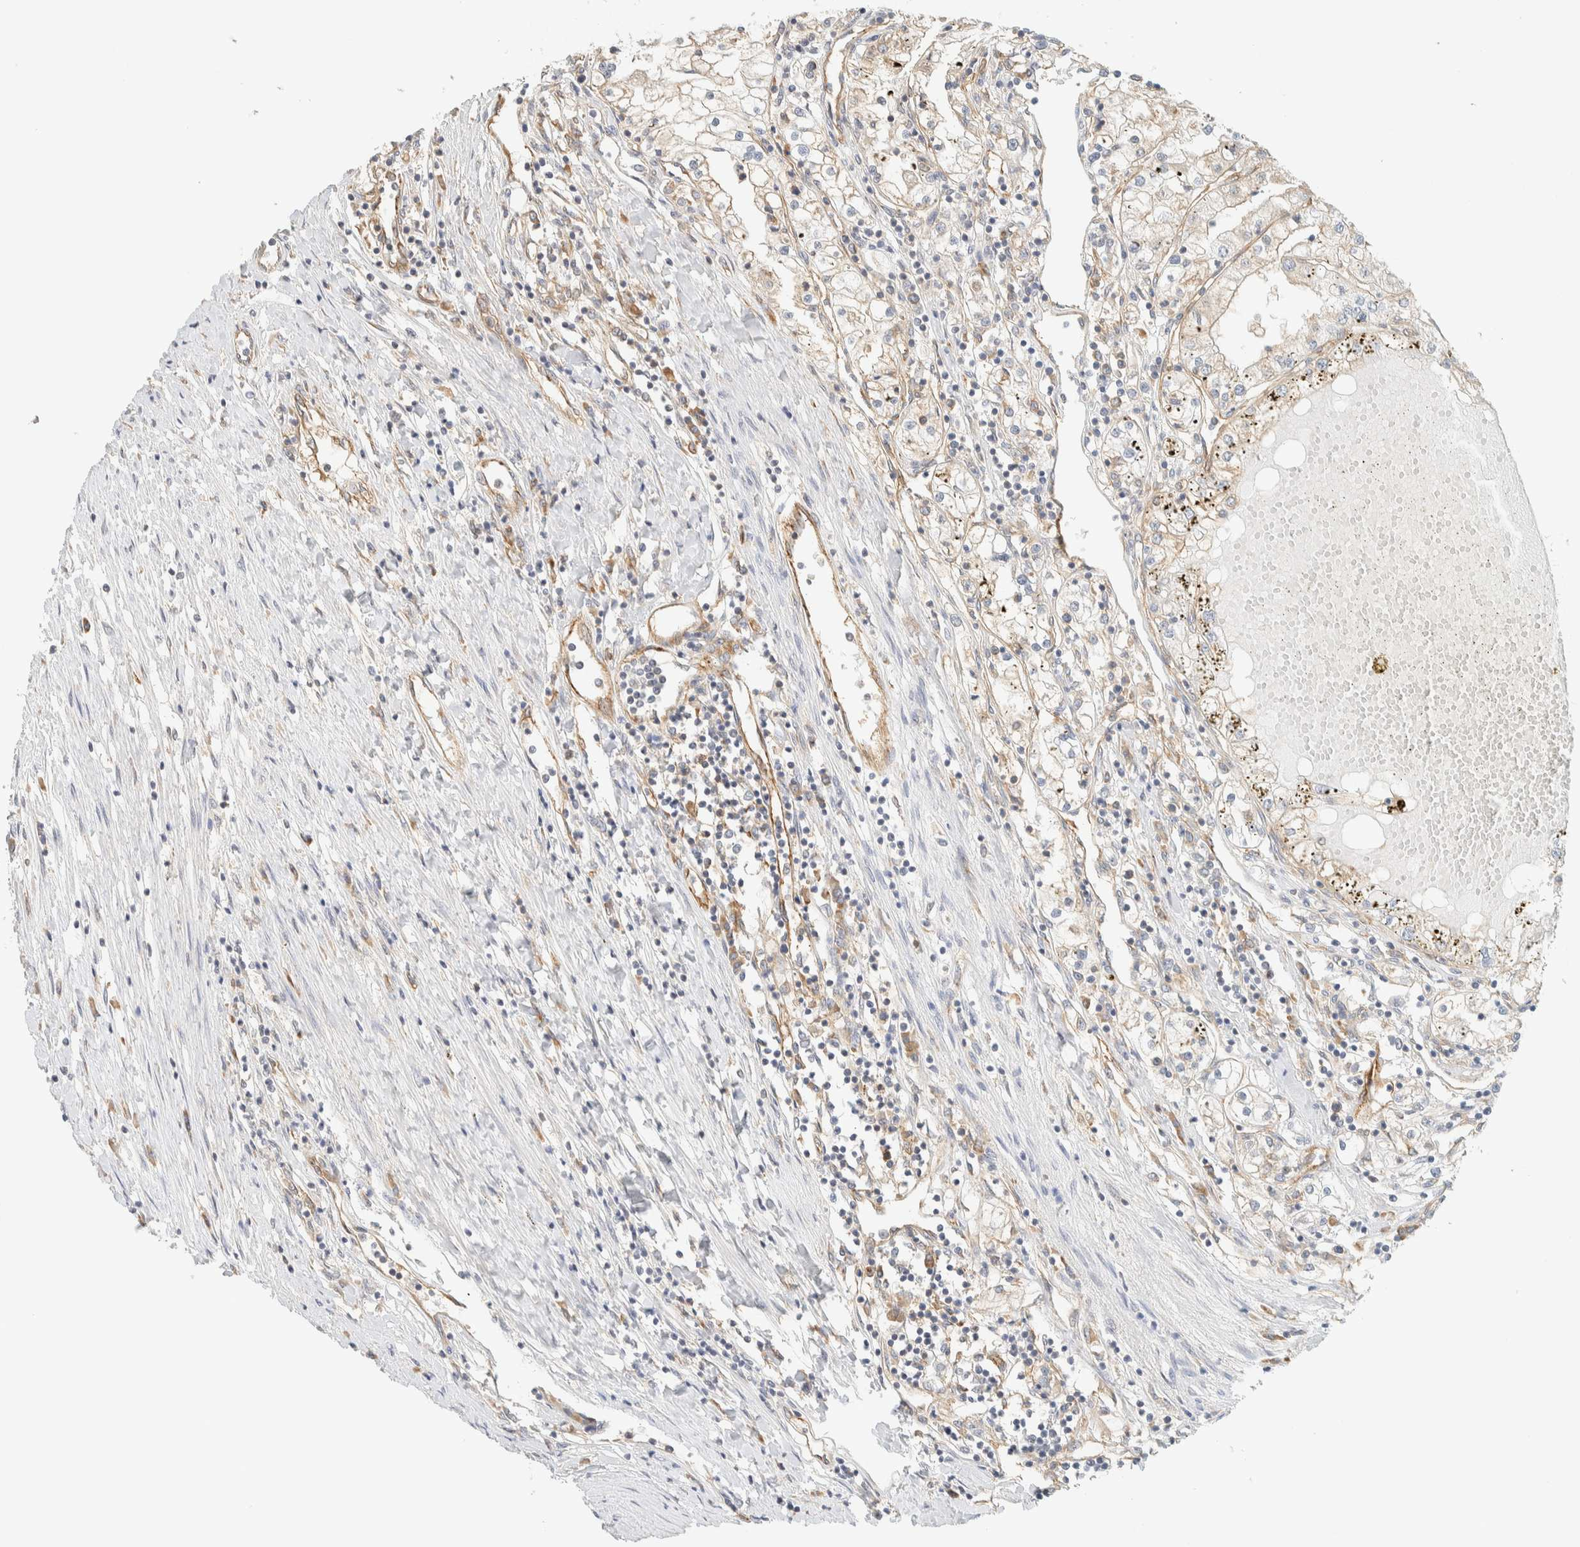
{"staining": {"intensity": "weak", "quantity": "<25%", "location": "cytoplasmic/membranous"}, "tissue": "renal cancer", "cell_type": "Tumor cells", "image_type": "cancer", "snomed": [{"axis": "morphology", "description": "Adenocarcinoma, NOS"}, {"axis": "topography", "description": "Kidney"}], "caption": "There is no significant positivity in tumor cells of renal adenocarcinoma.", "gene": "LIMA1", "patient": {"sex": "male", "age": 68}}